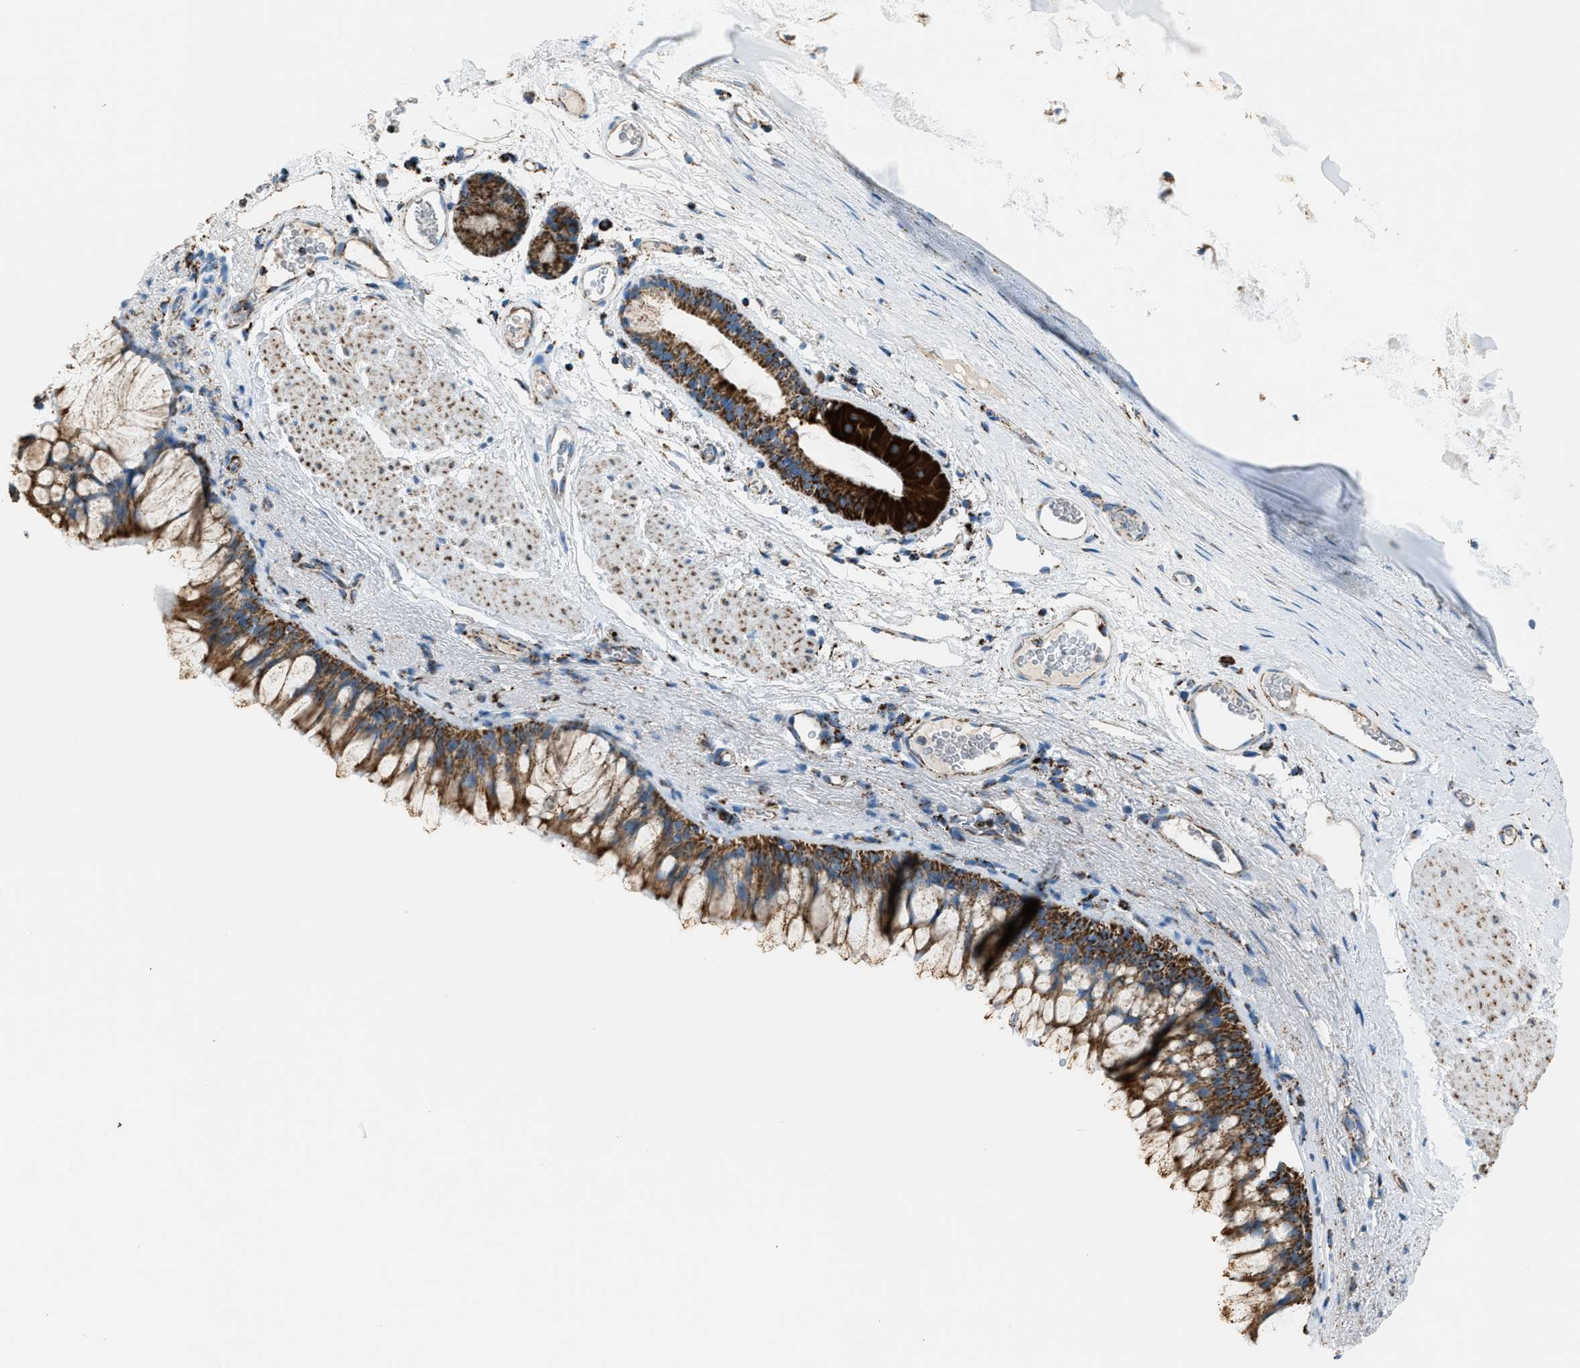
{"staining": {"intensity": "strong", "quantity": ">75%", "location": "cytoplasmic/membranous"}, "tissue": "bronchus", "cell_type": "Respiratory epithelial cells", "image_type": "normal", "snomed": [{"axis": "morphology", "description": "Normal tissue, NOS"}, {"axis": "topography", "description": "Cartilage tissue"}, {"axis": "topography", "description": "Bronchus"}], "caption": "This is an image of immunohistochemistry (IHC) staining of normal bronchus, which shows strong expression in the cytoplasmic/membranous of respiratory epithelial cells.", "gene": "MDH2", "patient": {"sex": "female", "age": 53}}